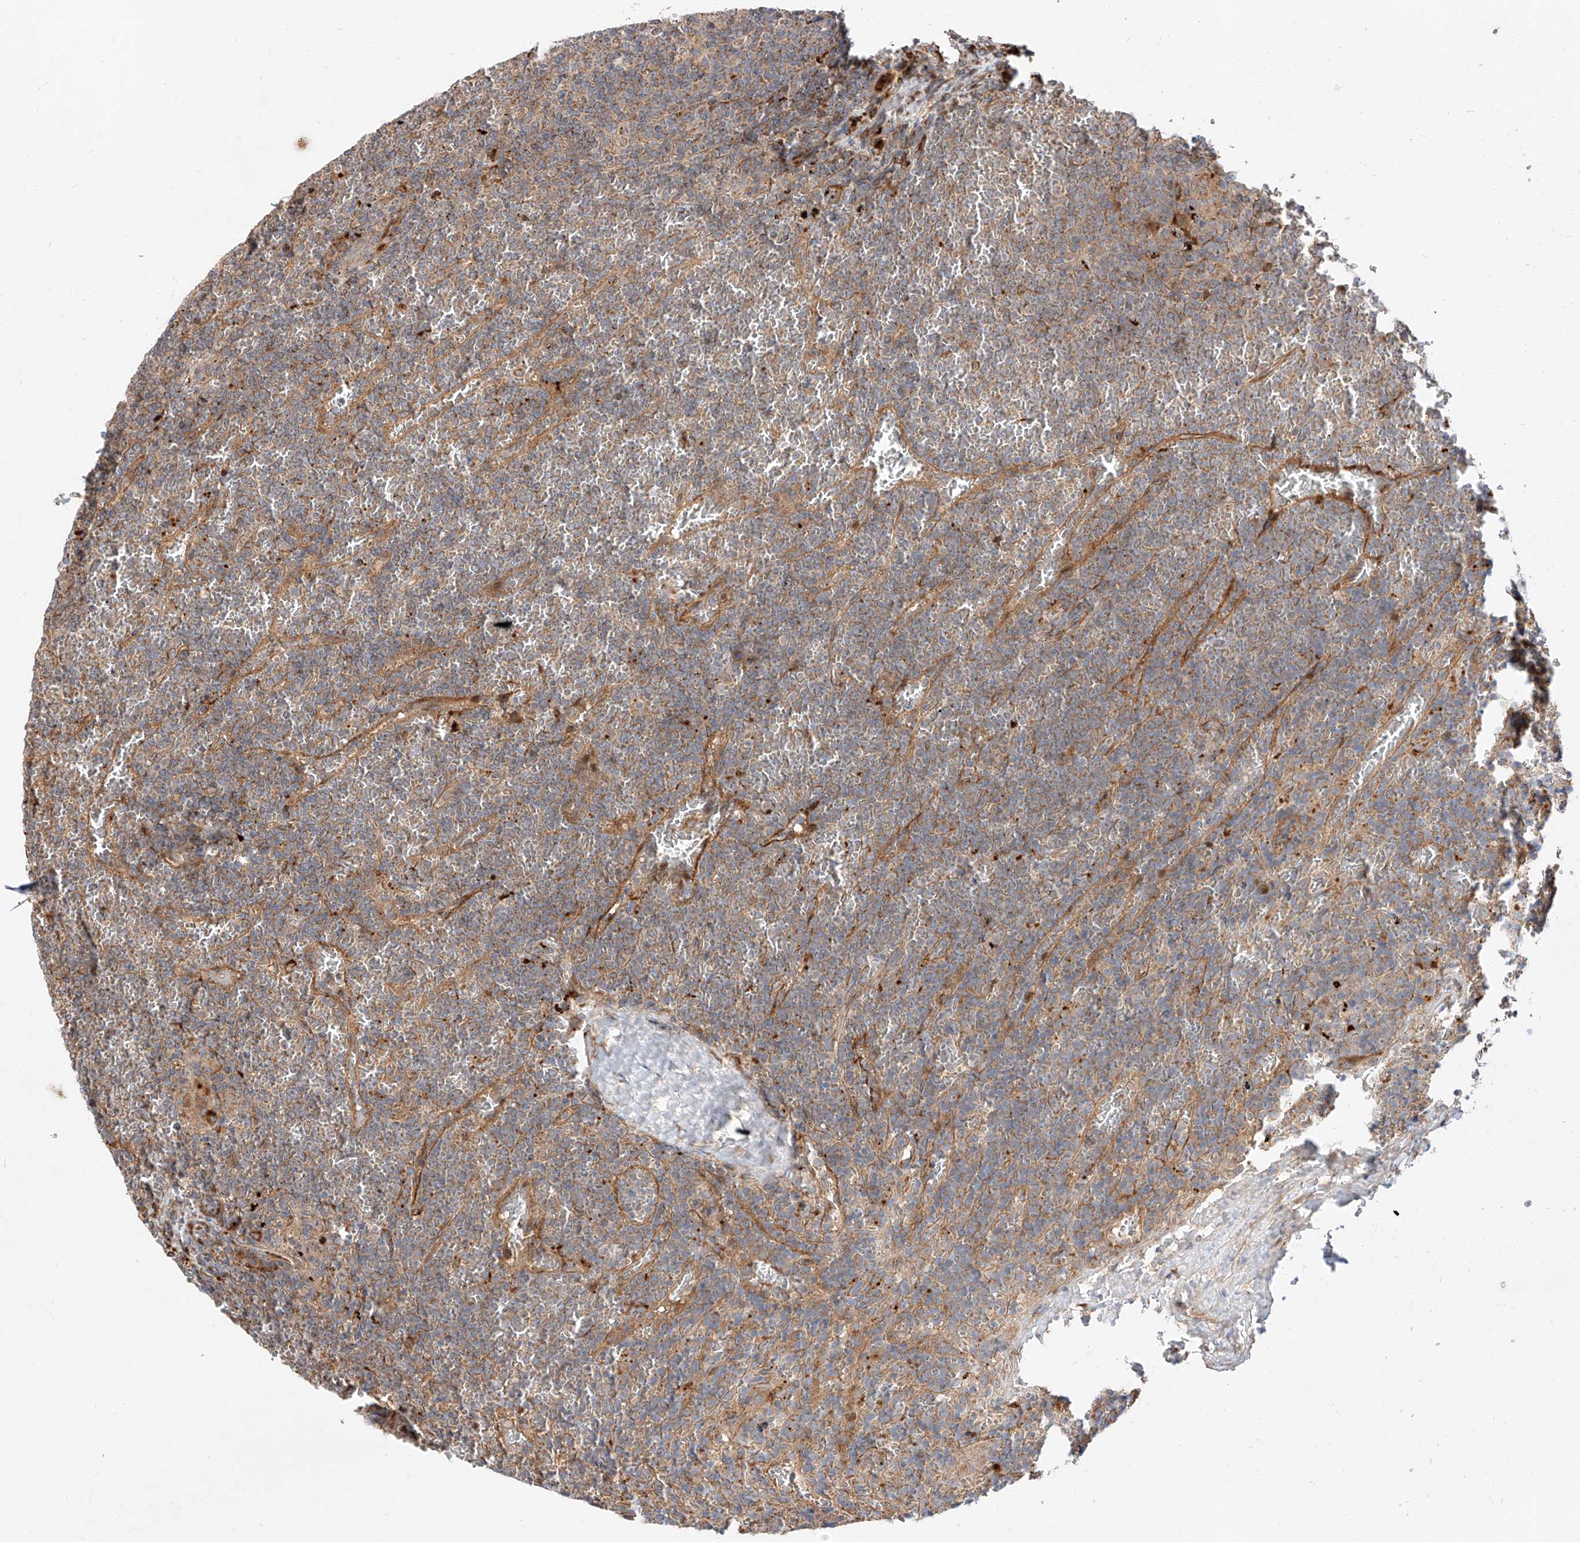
{"staining": {"intensity": "weak", "quantity": "25%-75%", "location": "cytoplasmic/membranous"}, "tissue": "lymphoma", "cell_type": "Tumor cells", "image_type": "cancer", "snomed": [{"axis": "morphology", "description": "Malignant lymphoma, non-Hodgkin's type, Low grade"}, {"axis": "topography", "description": "Spleen"}], "caption": "A micrograph showing weak cytoplasmic/membranous staining in approximately 25%-75% of tumor cells in lymphoma, as visualized by brown immunohistochemical staining.", "gene": "DIRAS3", "patient": {"sex": "female", "age": 19}}